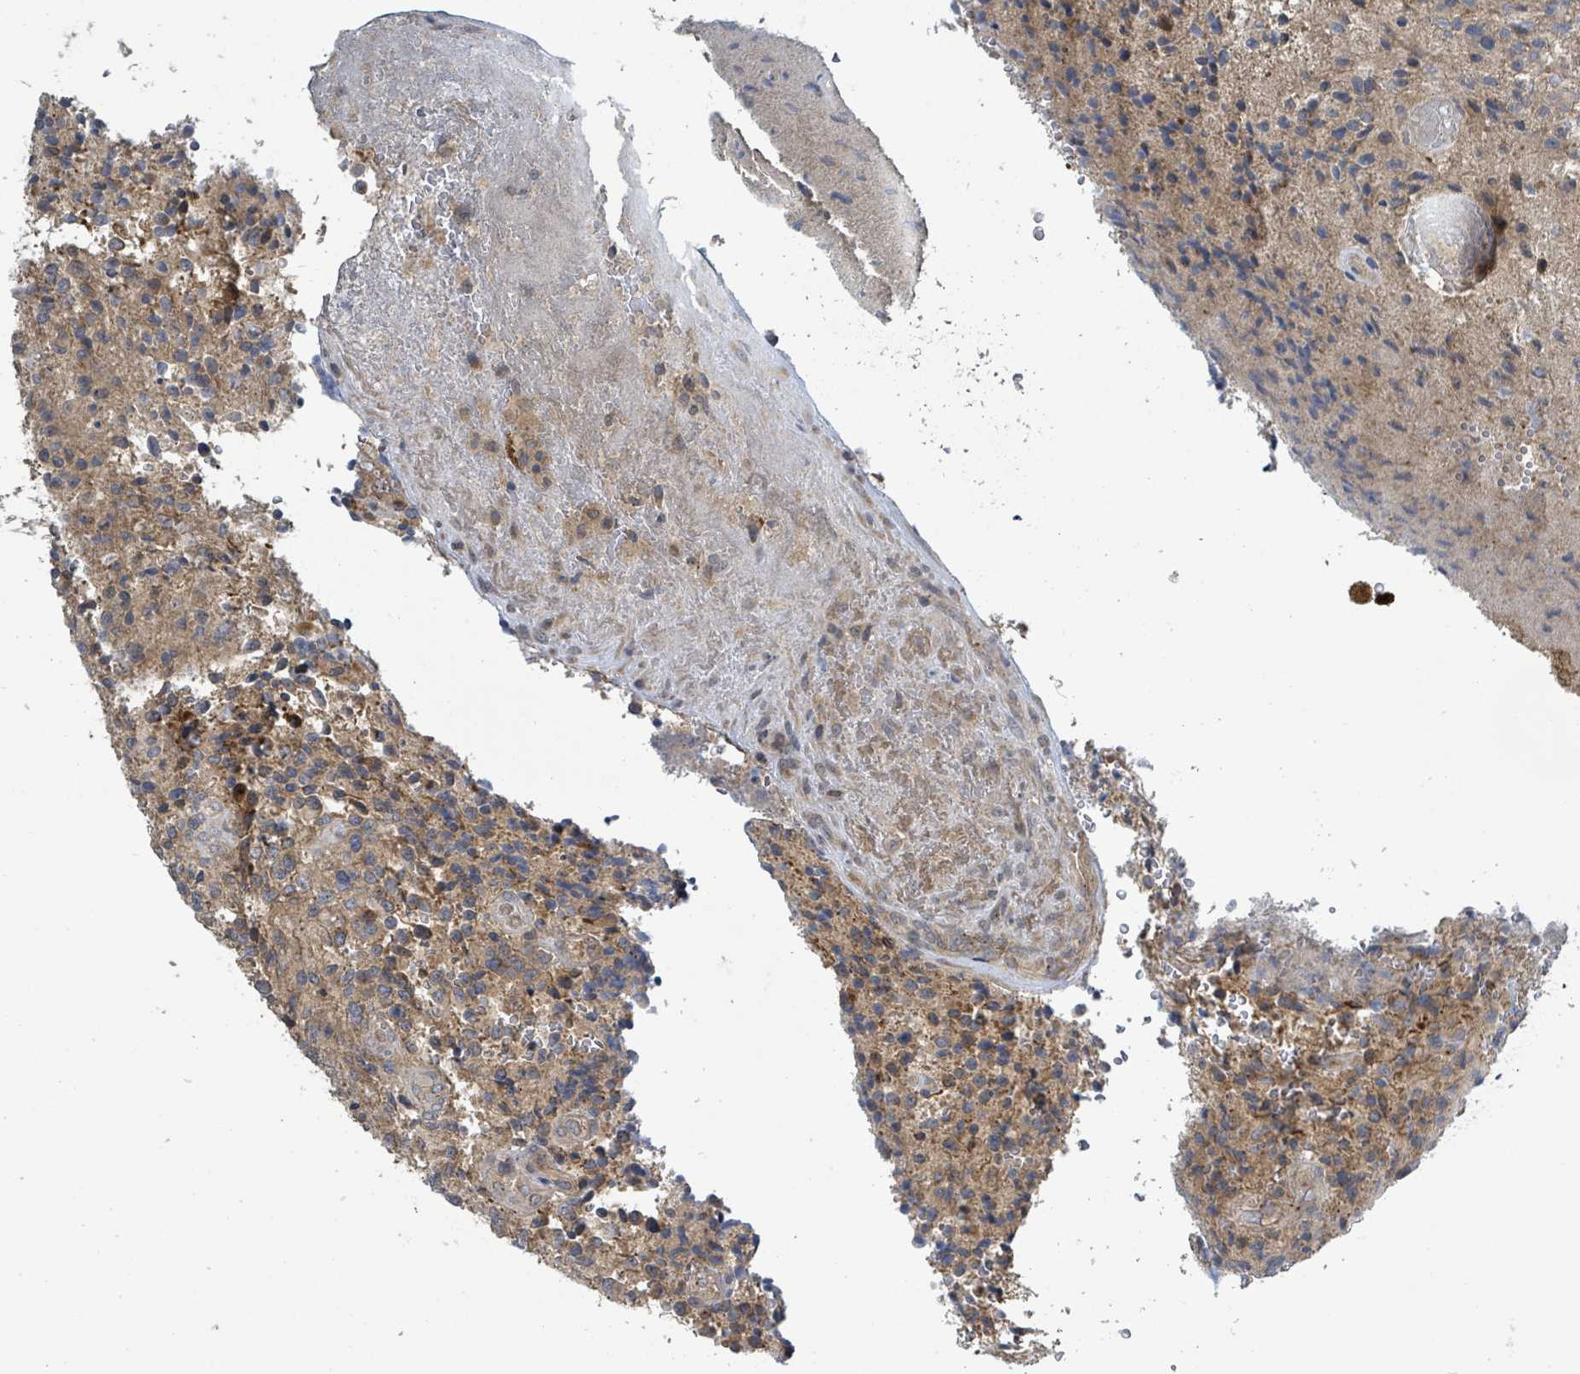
{"staining": {"intensity": "weak", "quantity": "25%-75%", "location": "cytoplasmic/membranous"}, "tissue": "glioma", "cell_type": "Tumor cells", "image_type": "cancer", "snomed": [{"axis": "morphology", "description": "Normal tissue, NOS"}, {"axis": "morphology", "description": "Glioma, malignant, High grade"}, {"axis": "topography", "description": "Cerebral cortex"}], "caption": "There is low levels of weak cytoplasmic/membranous positivity in tumor cells of glioma, as demonstrated by immunohistochemical staining (brown color).", "gene": "CCDC121", "patient": {"sex": "male", "age": 56}}